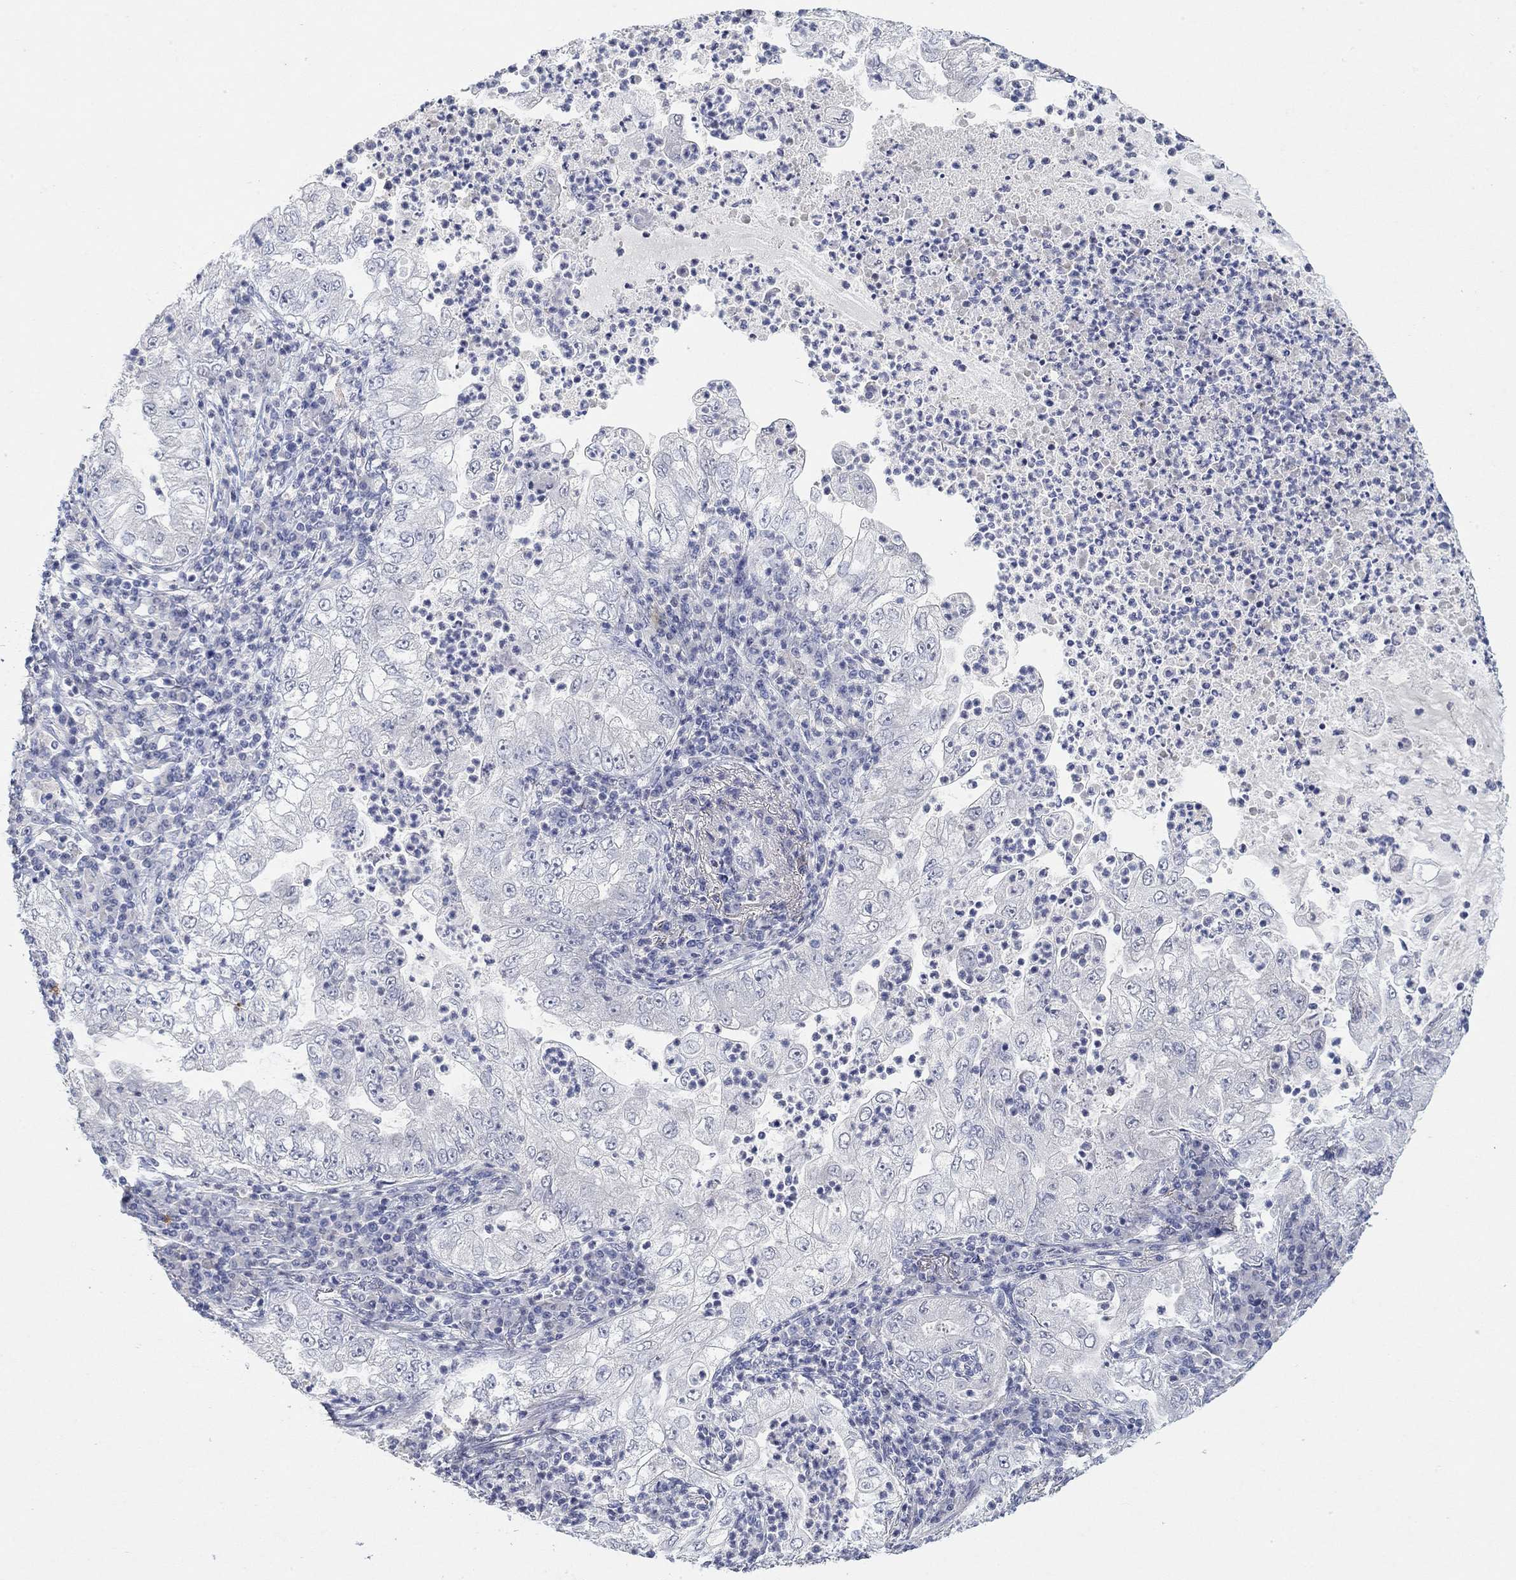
{"staining": {"intensity": "negative", "quantity": "none", "location": "none"}, "tissue": "lung cancer", "cell_type": "Tumor cells", "image_type": "cancer", "snomed": [{"axis": "morphology", "description": "Adenocarcinoma, NOS"}, {"axis": "topography", "description": "Lung"}], "caption": "Histopathology image shows no significant protein positivity in tumor cells of lung adenocarcinoma.", "gene": "VAT1L", "patient": {"sex": "female", "age": 73}}